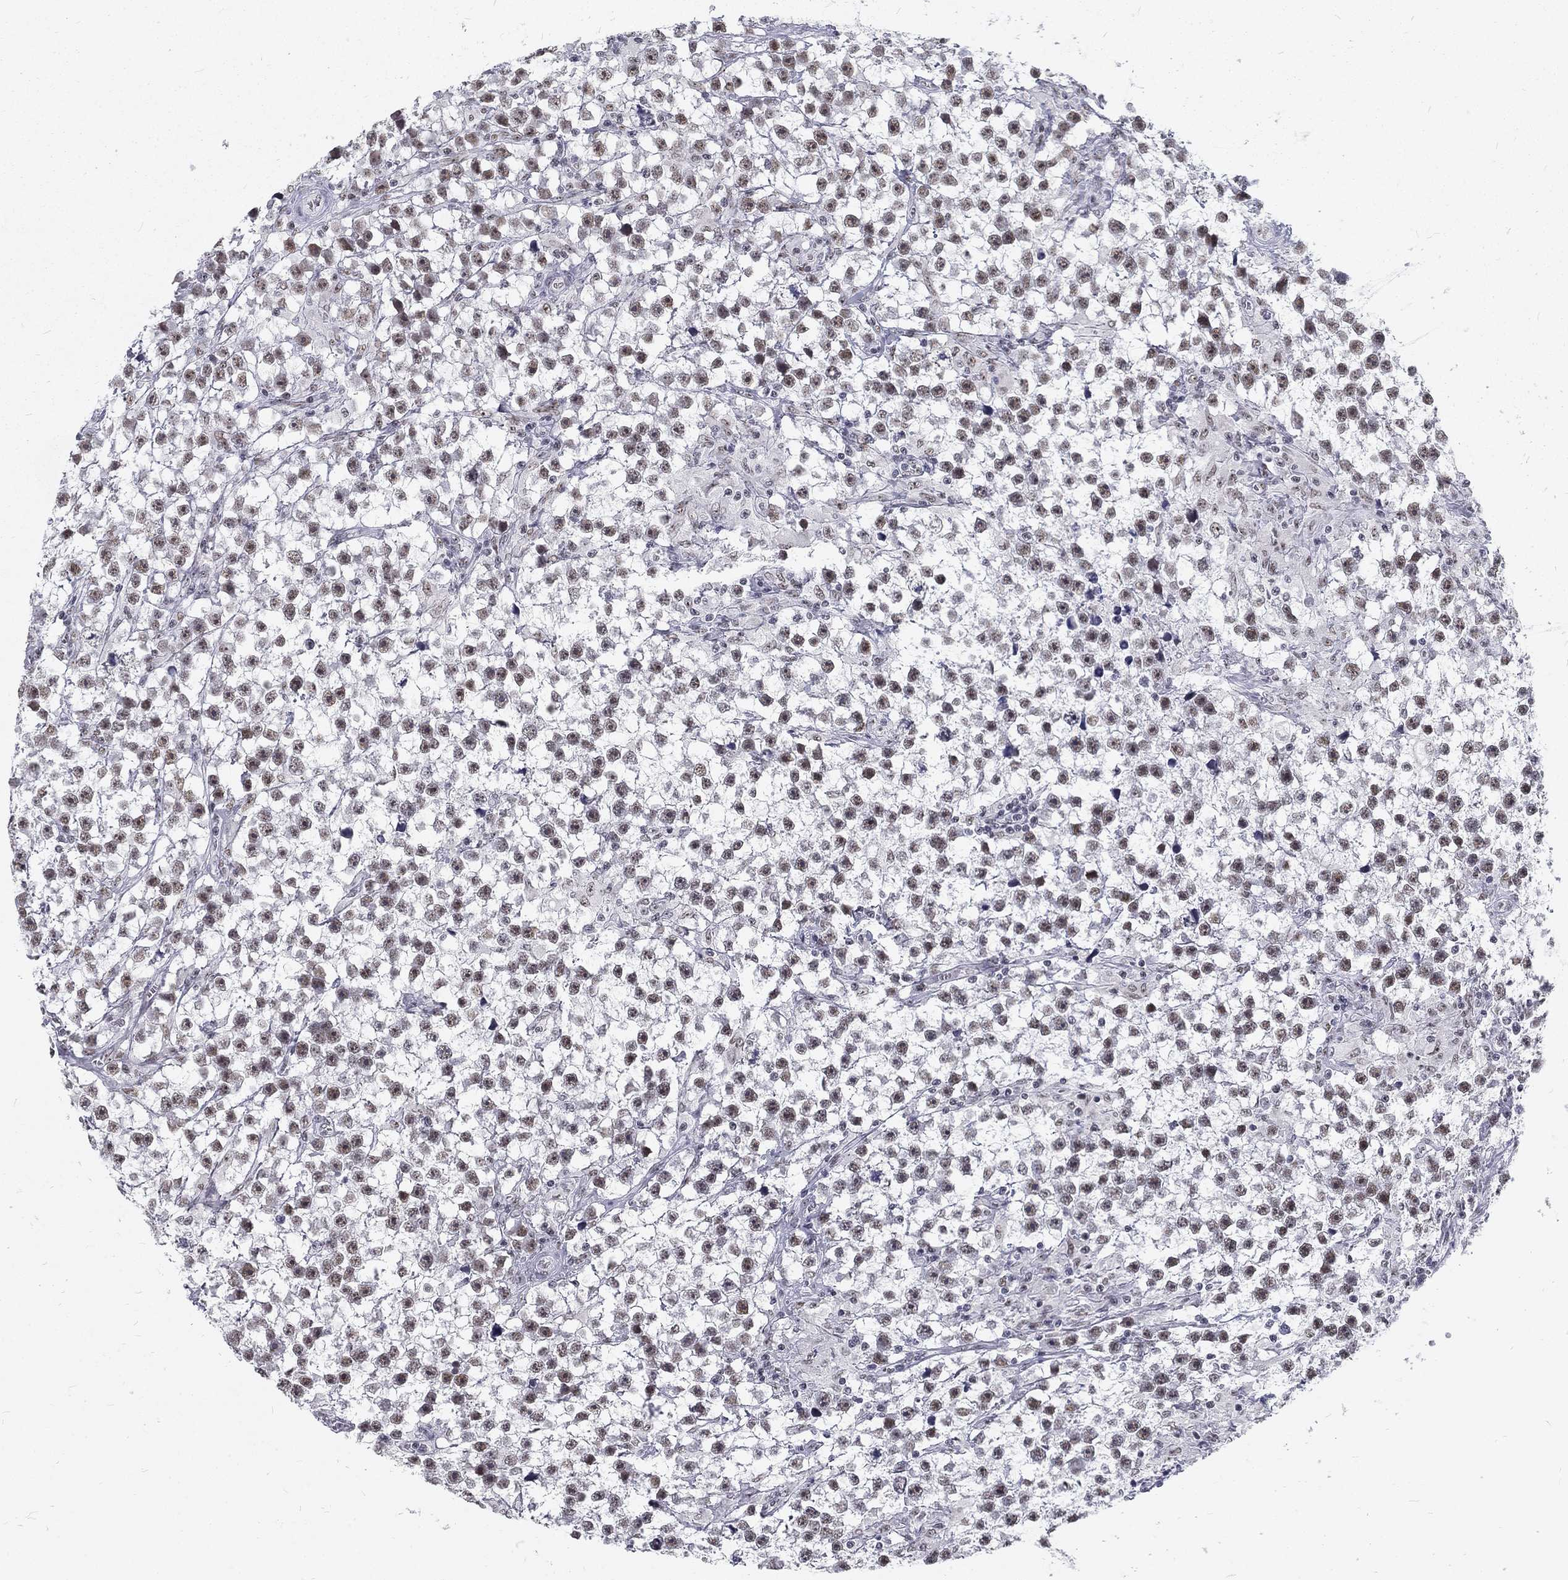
{"staining": {"intensity": "weak", "quantity": "25%-75%", "location": "nuclear"}, "tissue": "testis cancer", "cell_type": "Tumor cells", "image_type": "cancer", "snomed": [{"axis": "morphology", "description": "Seminoma, NOS"}, {"axis": "topography", "description": "Testis"}], "caption": "A brown stain highlights weak nuclear positivity of a protein in testis cancer (seminoma) tumor cells. (DAB (3,3'-diaminobenzidine) IHC, brown staining for protein, blue staining for nuclei).", "gene": "SNORC", "patient": {"sex": "male", "age": 59}}